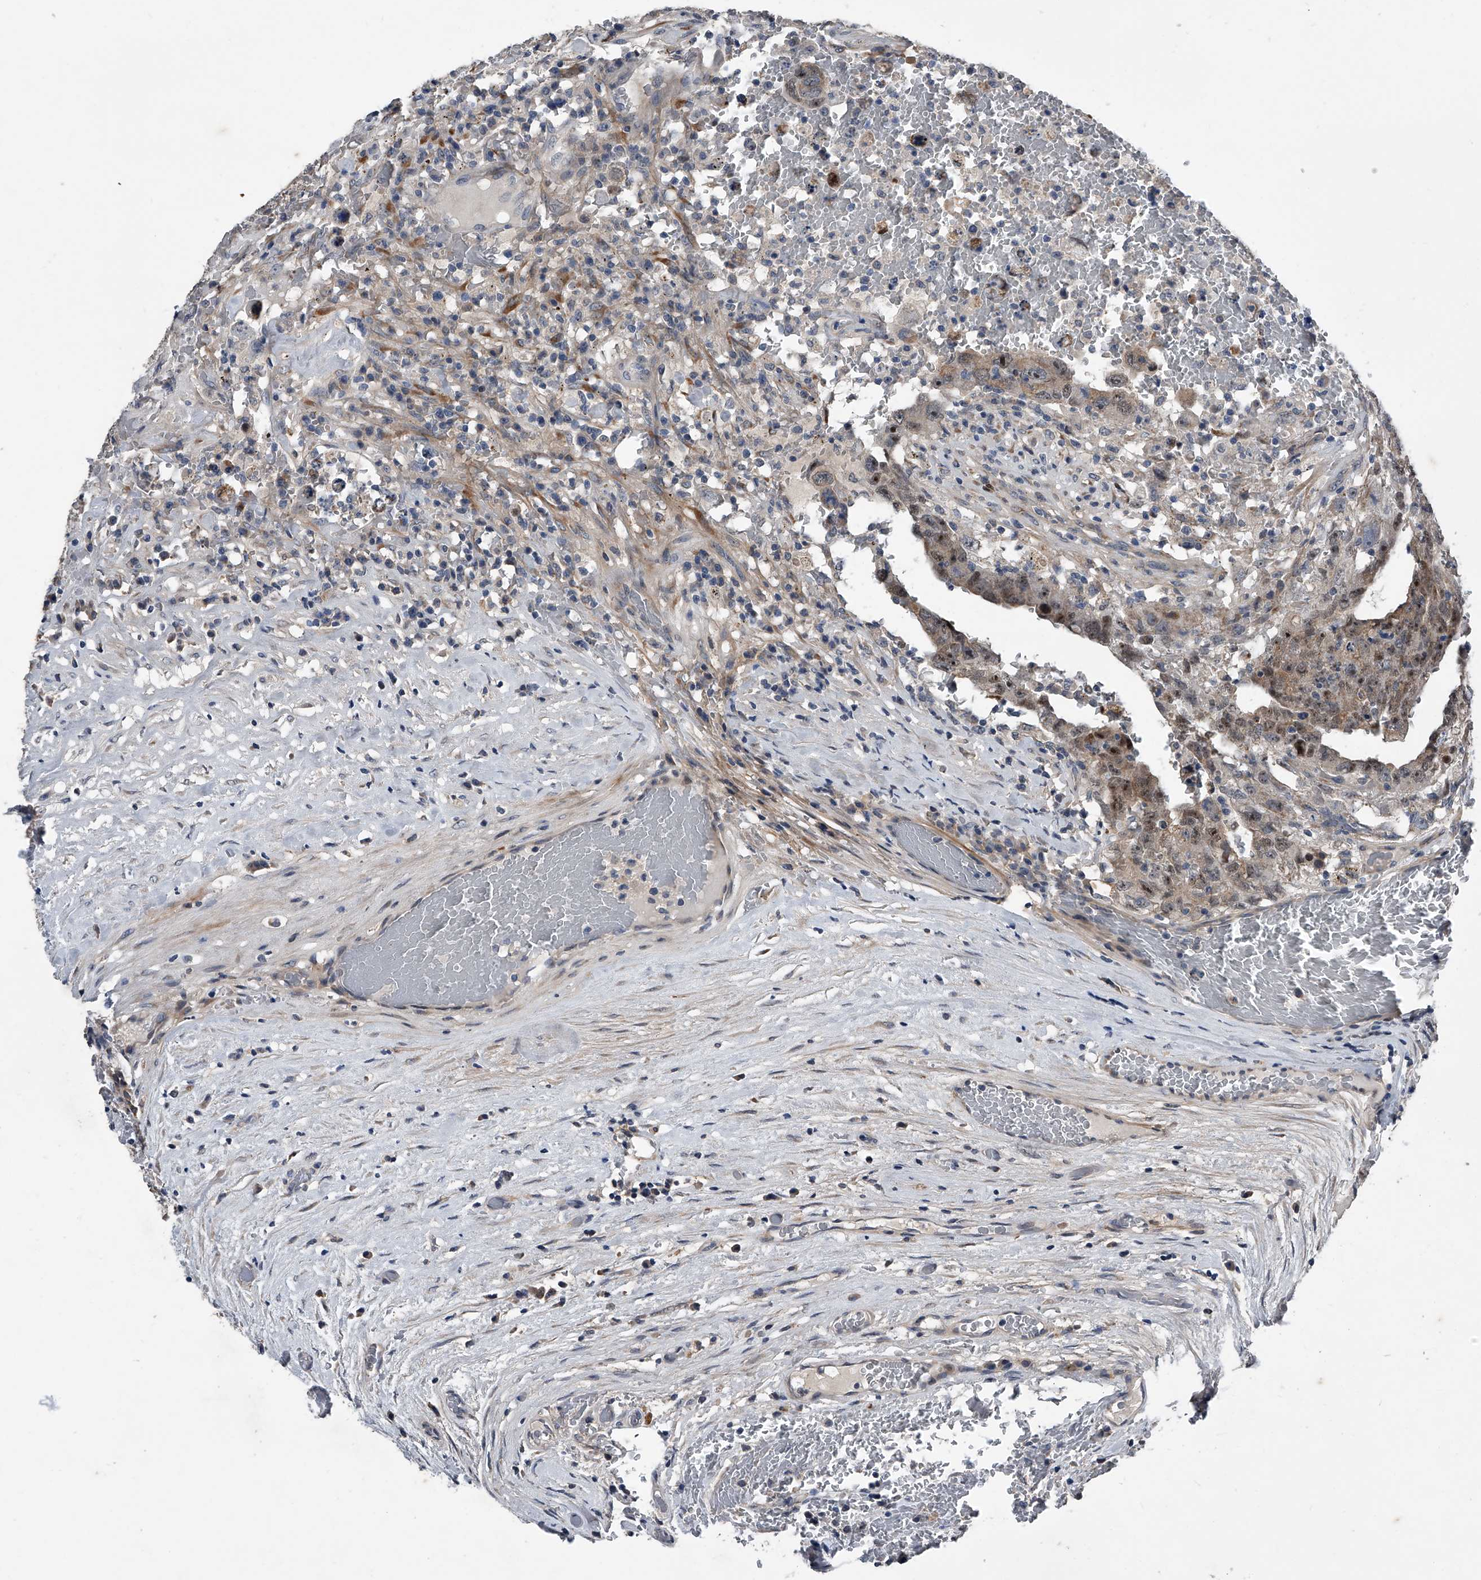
{"staining": {"intensity": "strong", "quantity": ">75%", "location": "nuclear"}, "tissue": "testis cancer", "cell_type": "Tumor cells", "image_type": "cancer", "snomed": [{"axis": "morphology", "description": "Carcinoma, Embryonal, NOS"}, {"axis": "topography", "description": "Testis"}], "caption": "This is a histology image of immunohistochemistry staining of testis cancer (embryonal carcinoma), which shows strong staining in the nuclear of tumor cells.", "gene": "PHACTR1", "patient": {"sex": "male", "age": 26}}